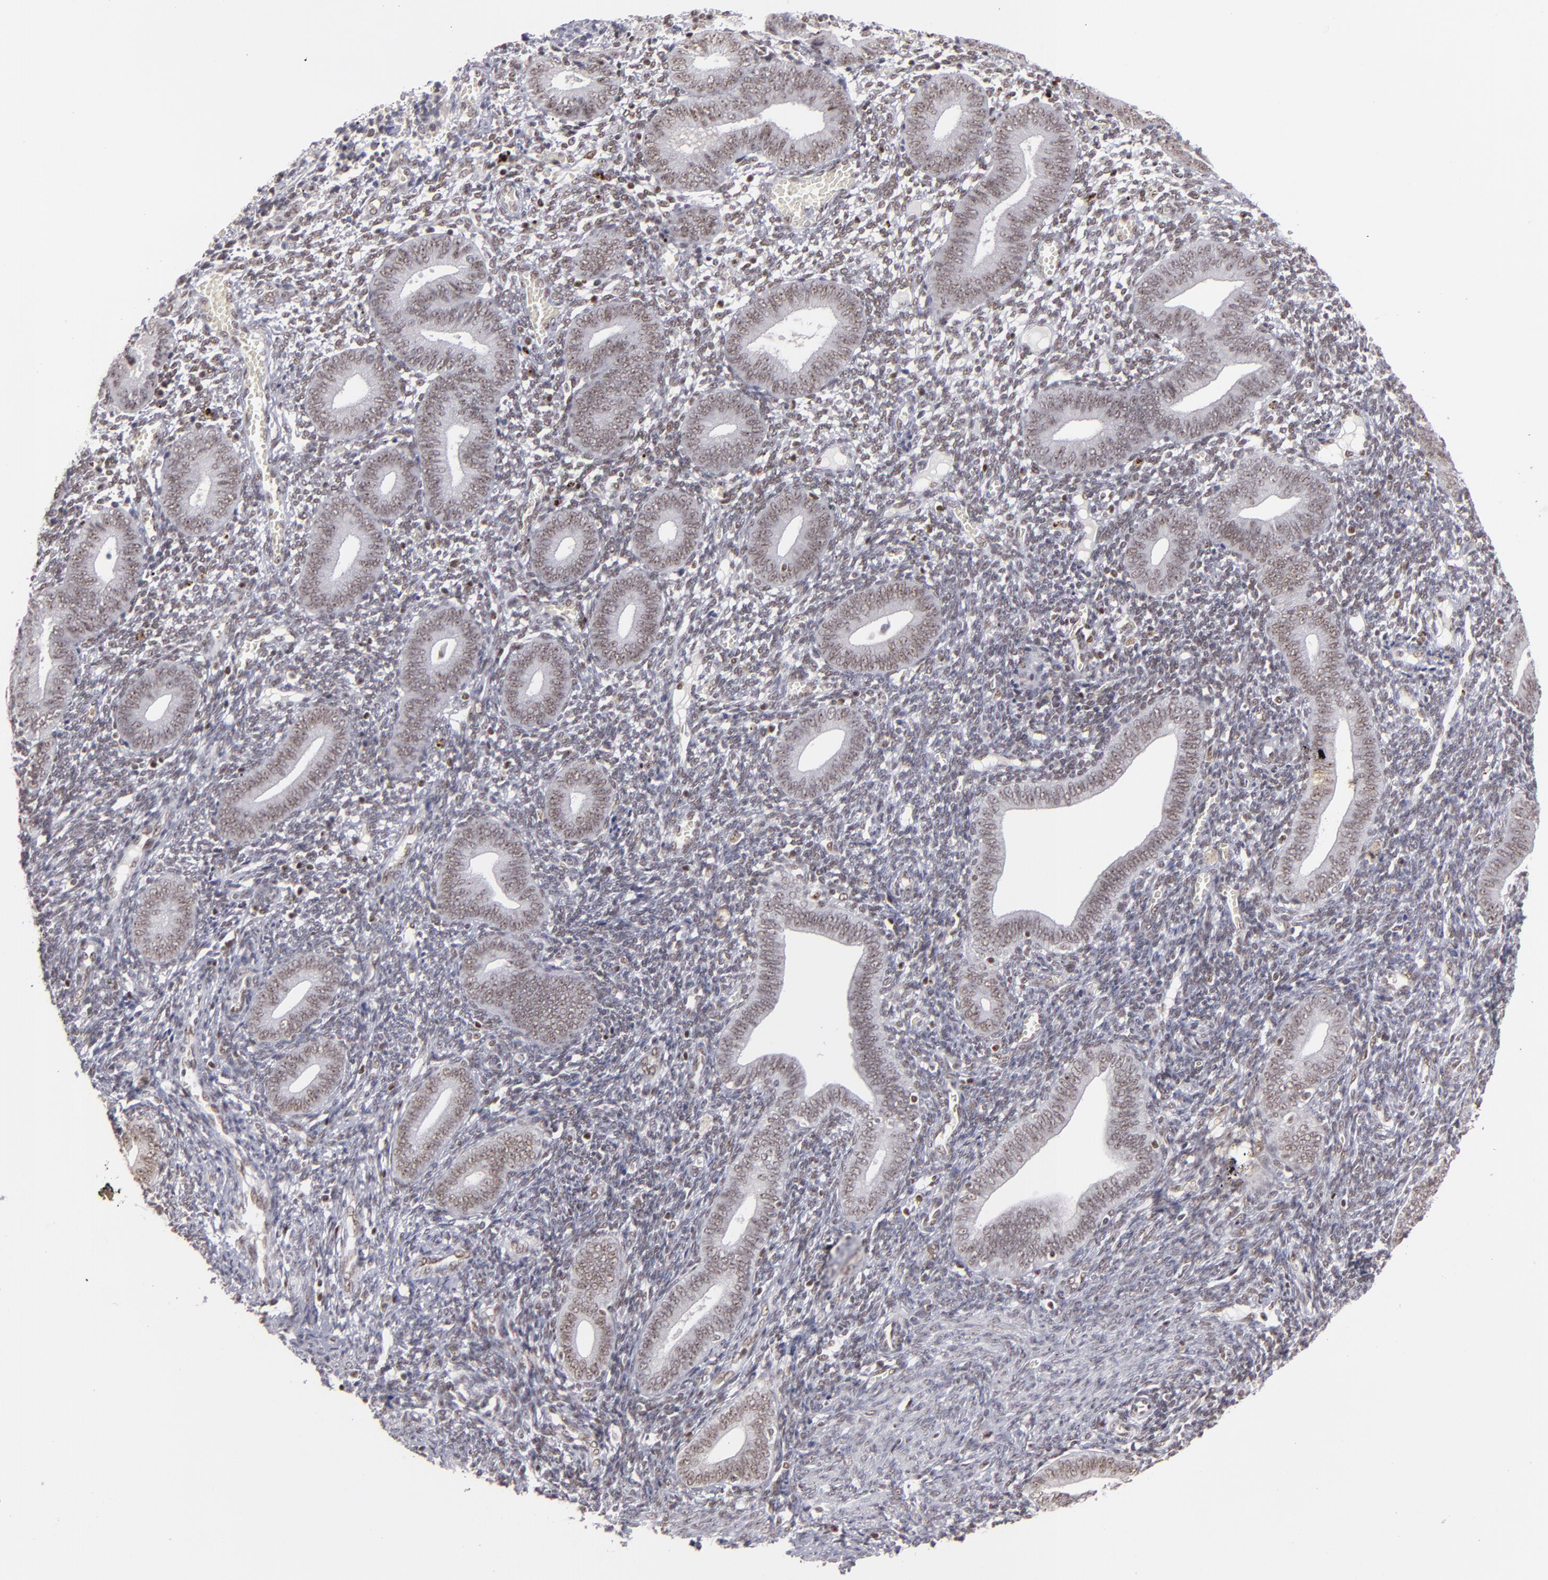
{"staining": {"intensity": "weak", "quantity": "25%-75%", "location": "nuclear"}, "tissue": "endometrium", "cell_type": "Cells in endometrial stroma", "image_type": "normal", "snomed": [{"axis": "morphology", "description": "Normal tissue, NOS"}, {"axis": "topography", "description": "Uterus"}, {"axis": "topography", "description": "Endometrium"}], "caption": "This micrograph shows IHC staining of normal endometrium, with low weak nuclear positivity in about 25%-75% of cells in endometrial stroma.", "gene": "DAXX", "patient": {"sex": "female", "age": 33}}